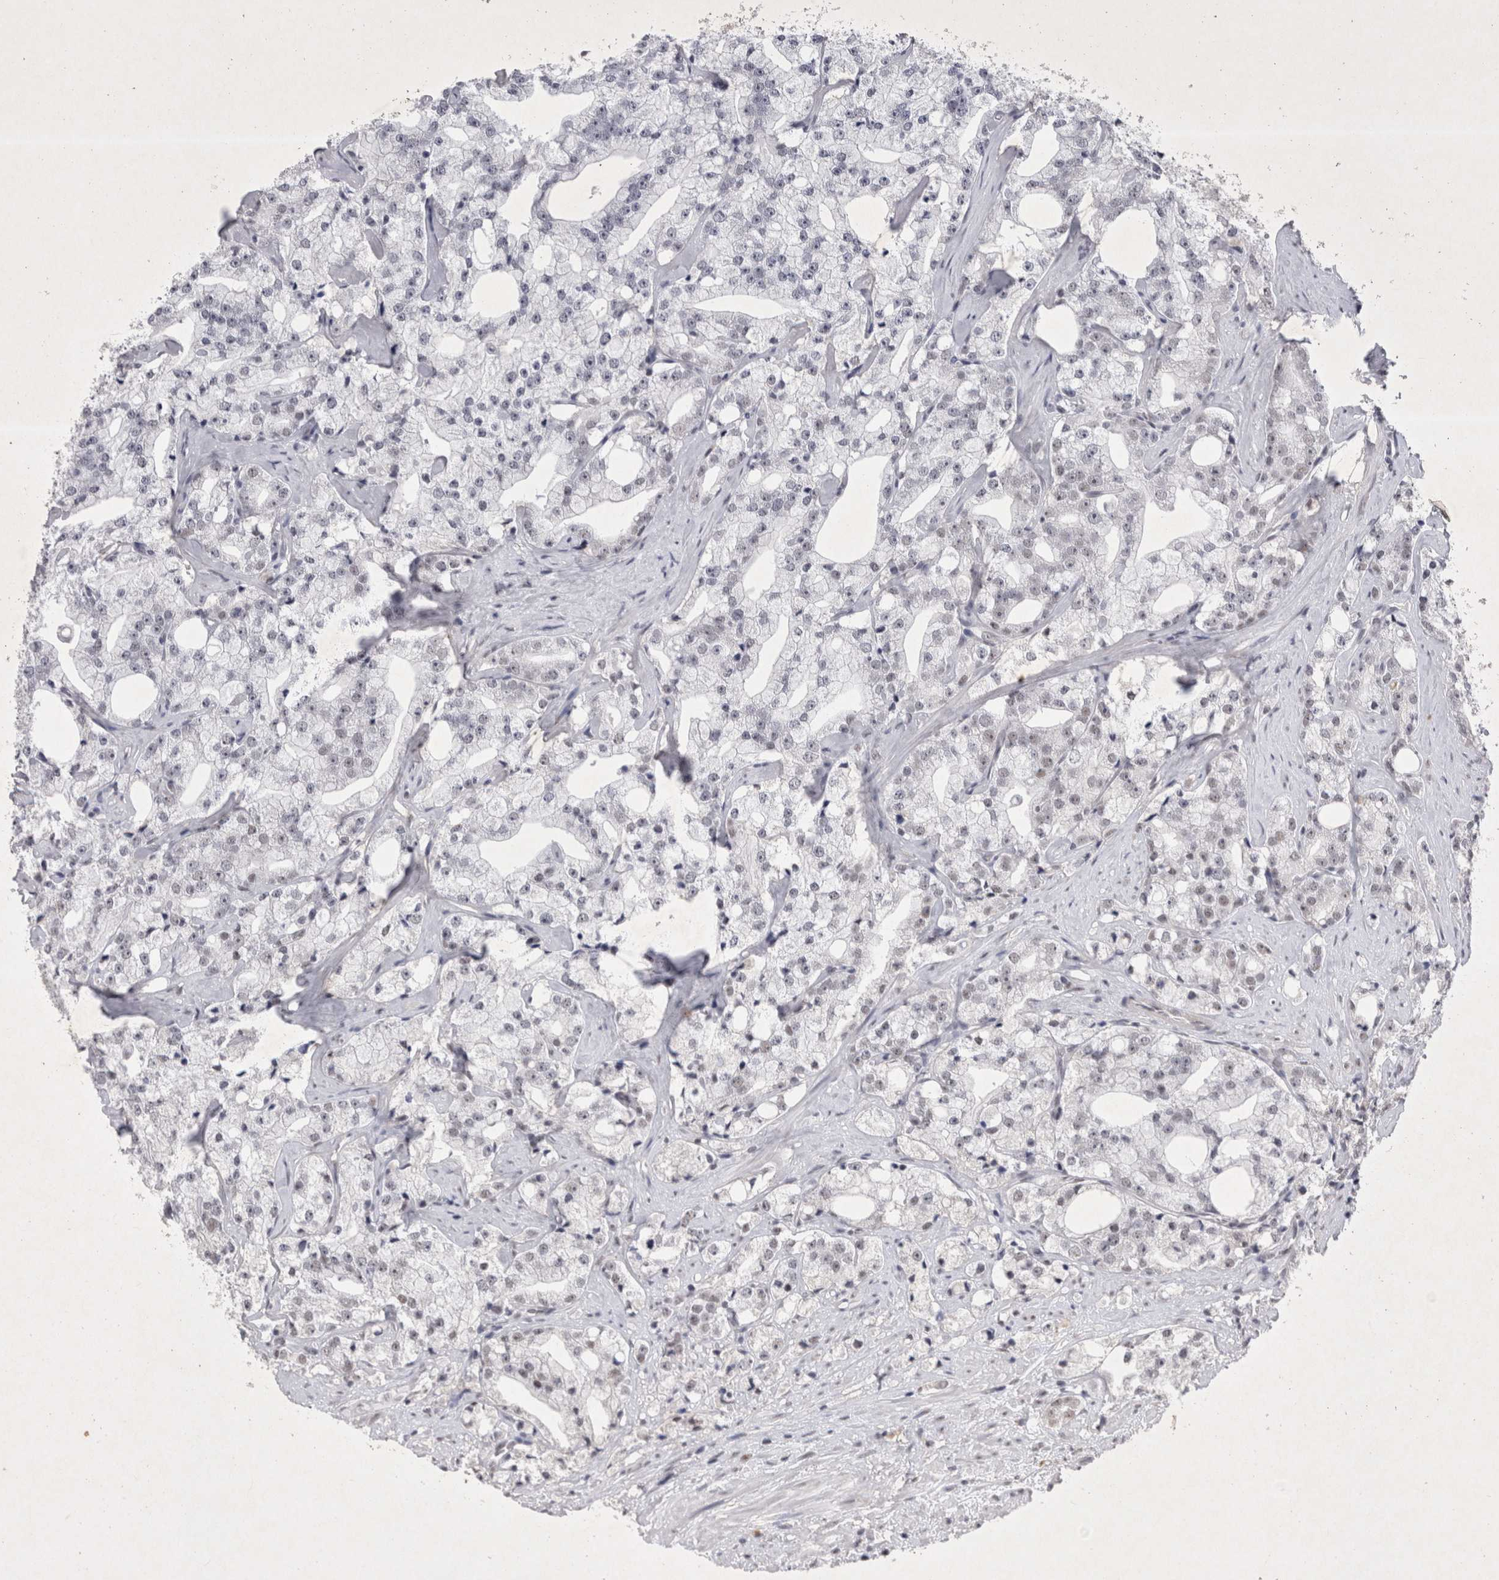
{"staining": {"intensity": "negative", "quantity": "none", "location": "none"}, "tissue": "prostate cancer", "cell_type": "Tumor cells", "image_type": "cancer", "snomed": [{"axis": "morphology", "description": "Adenocarcinoma, High grade"}, {"axis": "topography", "description": "Prostate"}], "caption": "The immunohistochemistry (IHC) photomicrograph has no significant expression in tumor cells of high-grade adenocarcinoma (prostate) tissue.", "gene": "RBM6", "patient": {"sex": "male", "age": 64}}